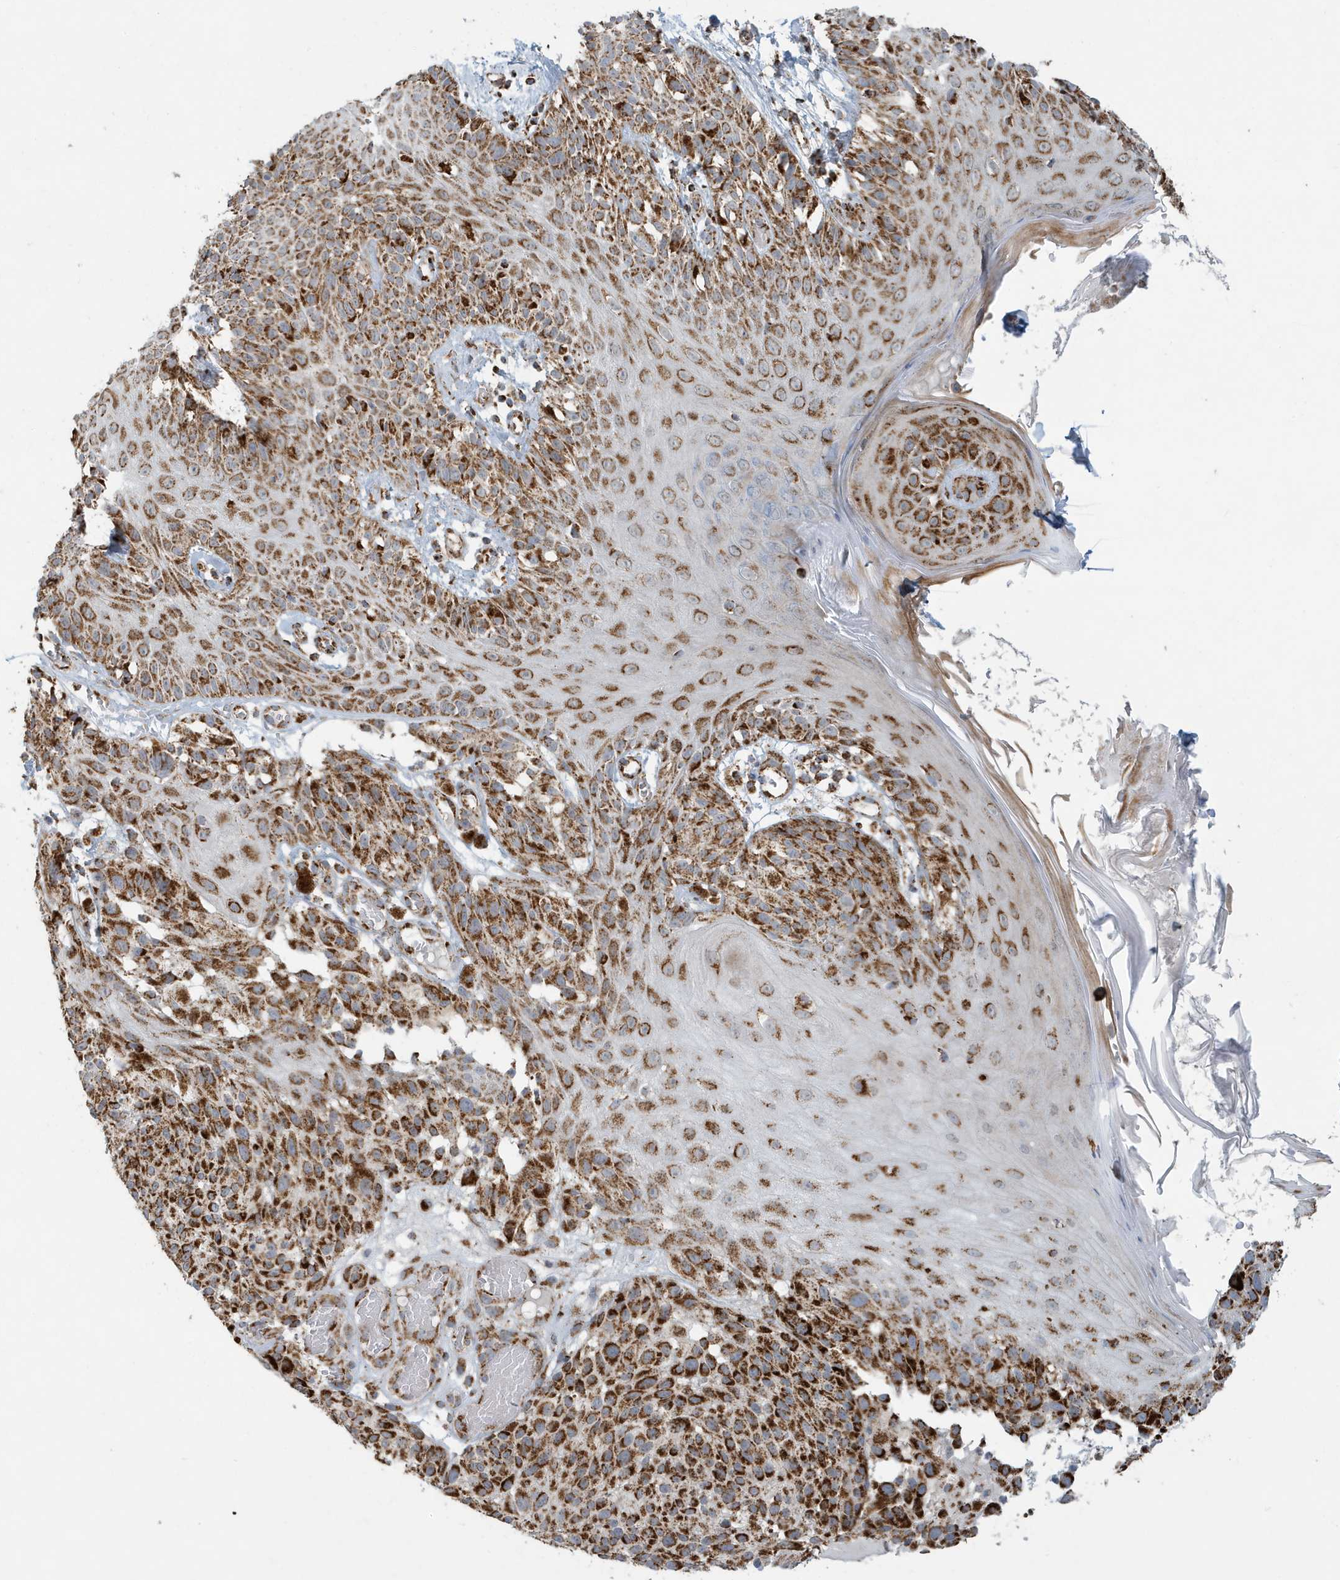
{"staining": {"intensity": "strong", "quantity": ">75%", "location": "cytoplasmic/membranous"}, "tissue": "melanoma", "cell_type": "Tumor cells", "image_type": "cancer", "snomed": [{"axis": "morphology", "description": "Malignant melanoma, NOS"}, {"axis": "topography", "description": "Skin"}], "caption": "Malignant melanoma tissue shows strong cytoplasmic/membranous positivity in approximately >75% of tumor cells, visualized by immunohistochemistry. (DAB (3,3'-diaminobenzidine) IHC, brown staining for protein, blue staining for nuclei).", "gene": "MAN1A1", "patient": {"sex": "male", "age": 83}}